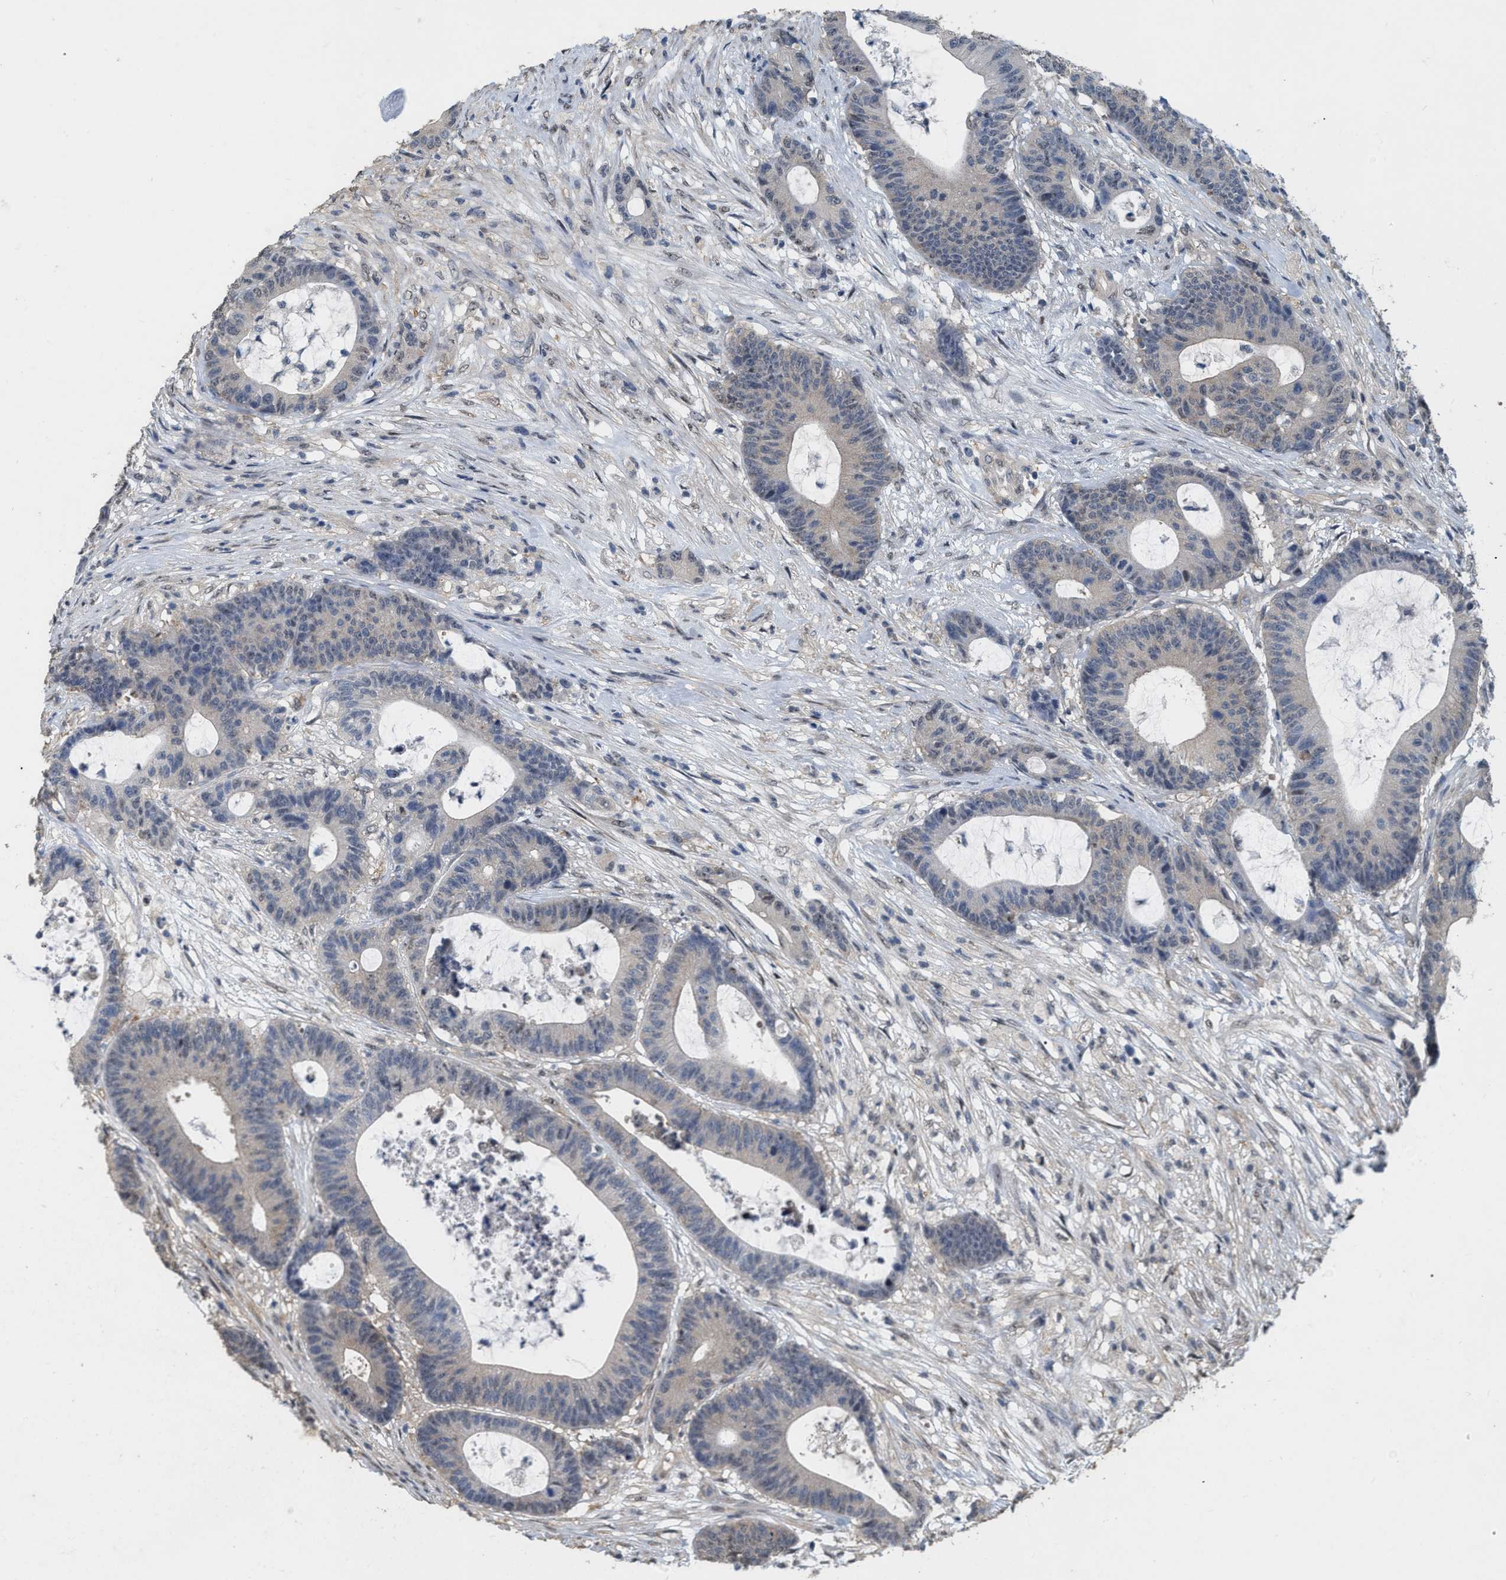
{"staining": {"intensity": "negative", "quantity": "none", "location": "none"}, "tissue": "colorectal cancer", "cell_type": "Tumor cells", "image_type": "cancer", "snomed": [{"axis": "morphology", "description": "Adenocarcinoma, NOS"}, {"axis": "topography", "description": "Colon"}], "caption": "Tumor cells show no significant positivity in colorectal cancer (adenocarcinoma). (DAB (3,3'-diaminobenzidine) immunohistochemistry (IHC) visualized using brightfield microscopy, high magnification).", "gene": "RUVBL1", "patient": {"sex": "female", "age": 84}}